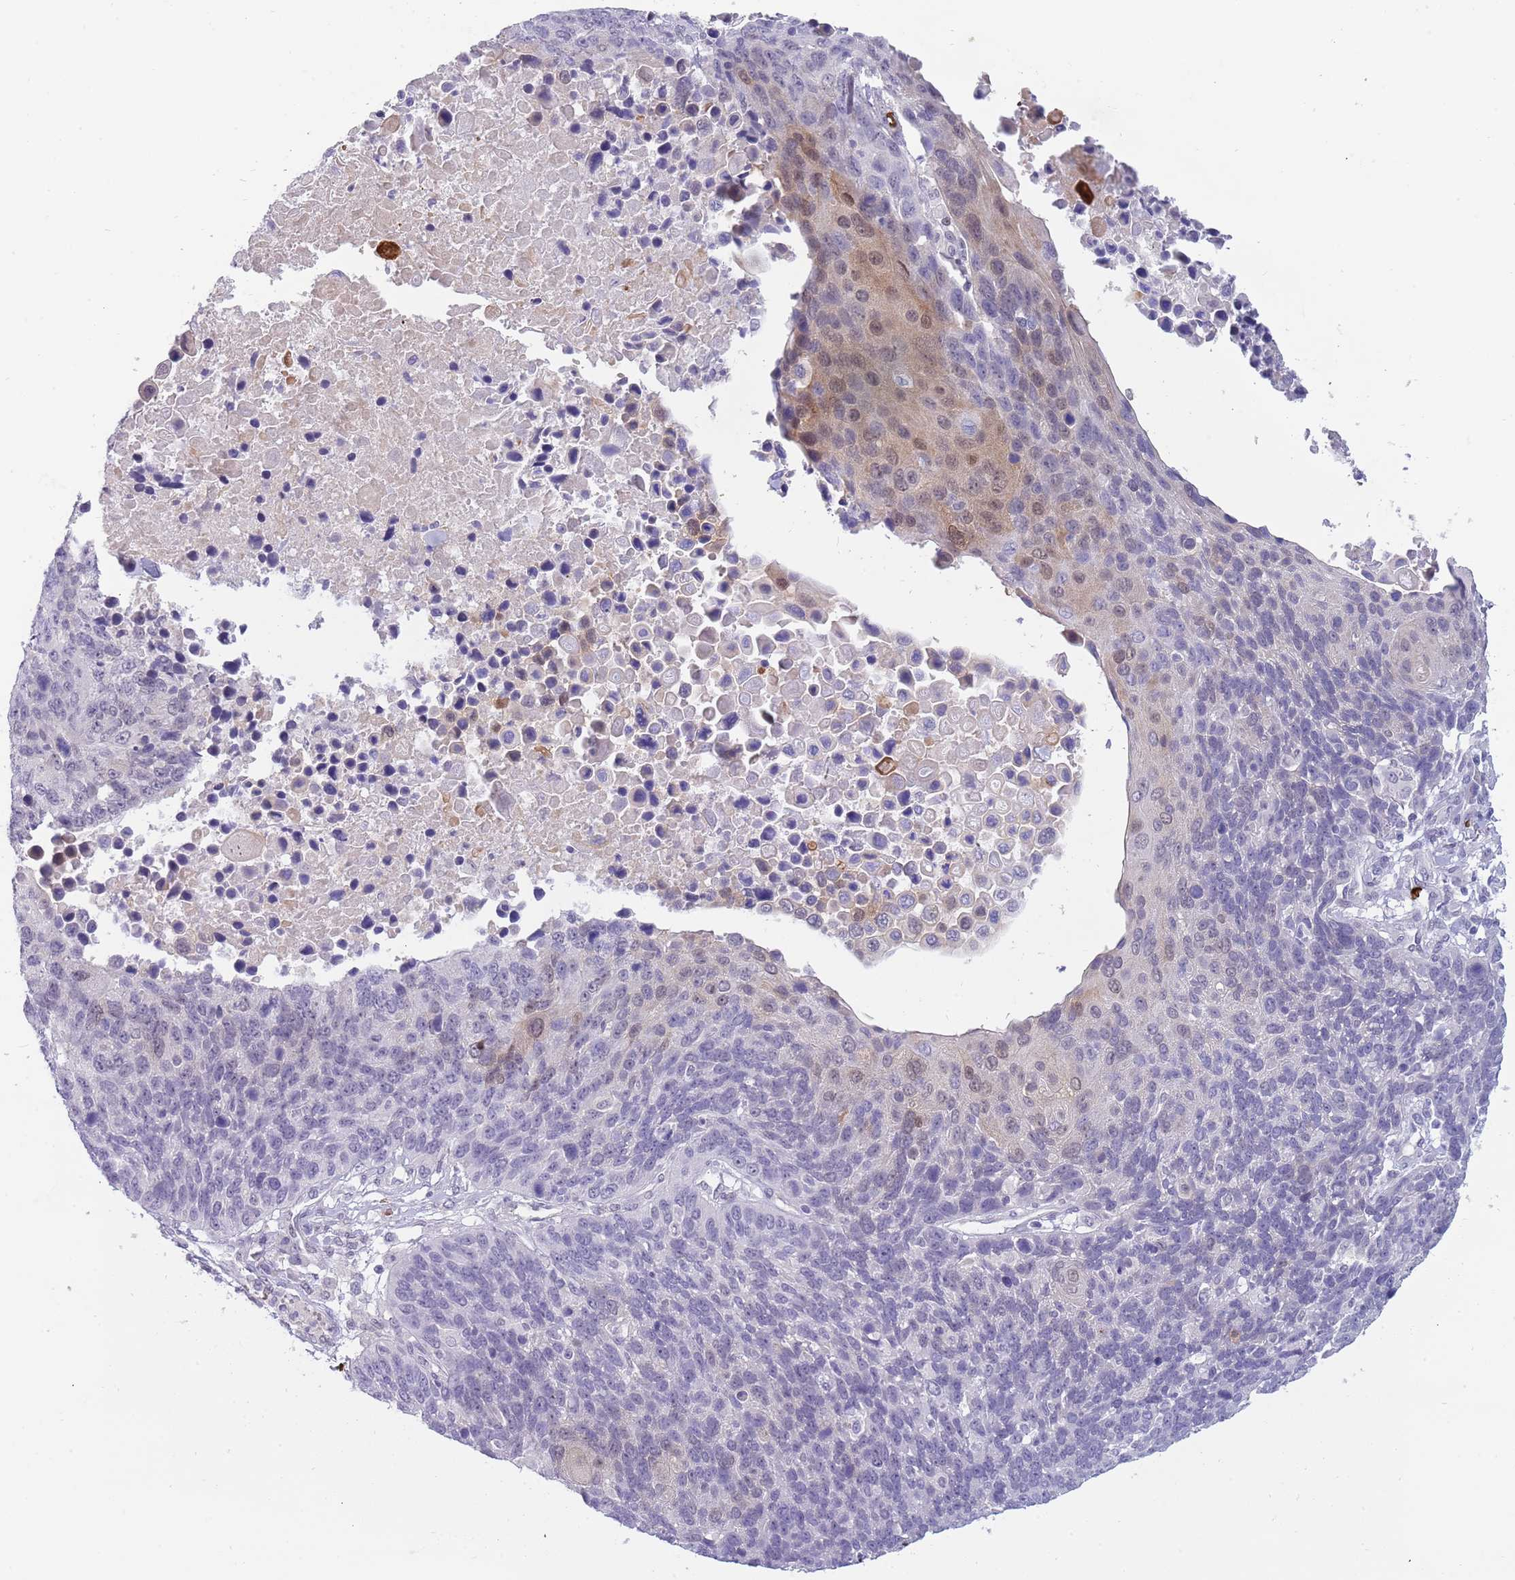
{"staining": {"intensity": "weak", "quantity": "<25%", "location": "nuclear"}, "tissue": "lung cancer", "cell_type": "Tumor cells", "image_type": "cancer", "snomed": [{"axis": "morphology", "description": "Normal tissue, NOS"}, {"axis": "morphology", "description": "Squamous cell carcinoma, NOS"}, {"axis": "topography", "description": "Lymph node"}, {"axis": "topography", "description": "Lung"}], "caption": "A high-resolution photomicrograph shows IHC staining of lung squamous cell carcinoma, which demonstrates no significant staining in tumor cells. The staining was performed using DAB (3,3'-diaminobenzidine) to visualize the protein expression in brown, while the nuclei were stained in blue with hematoxylin (Magnification: 20x).", "gene": "LYPD6B", "patient": {"sex": "male", "age": 66}}